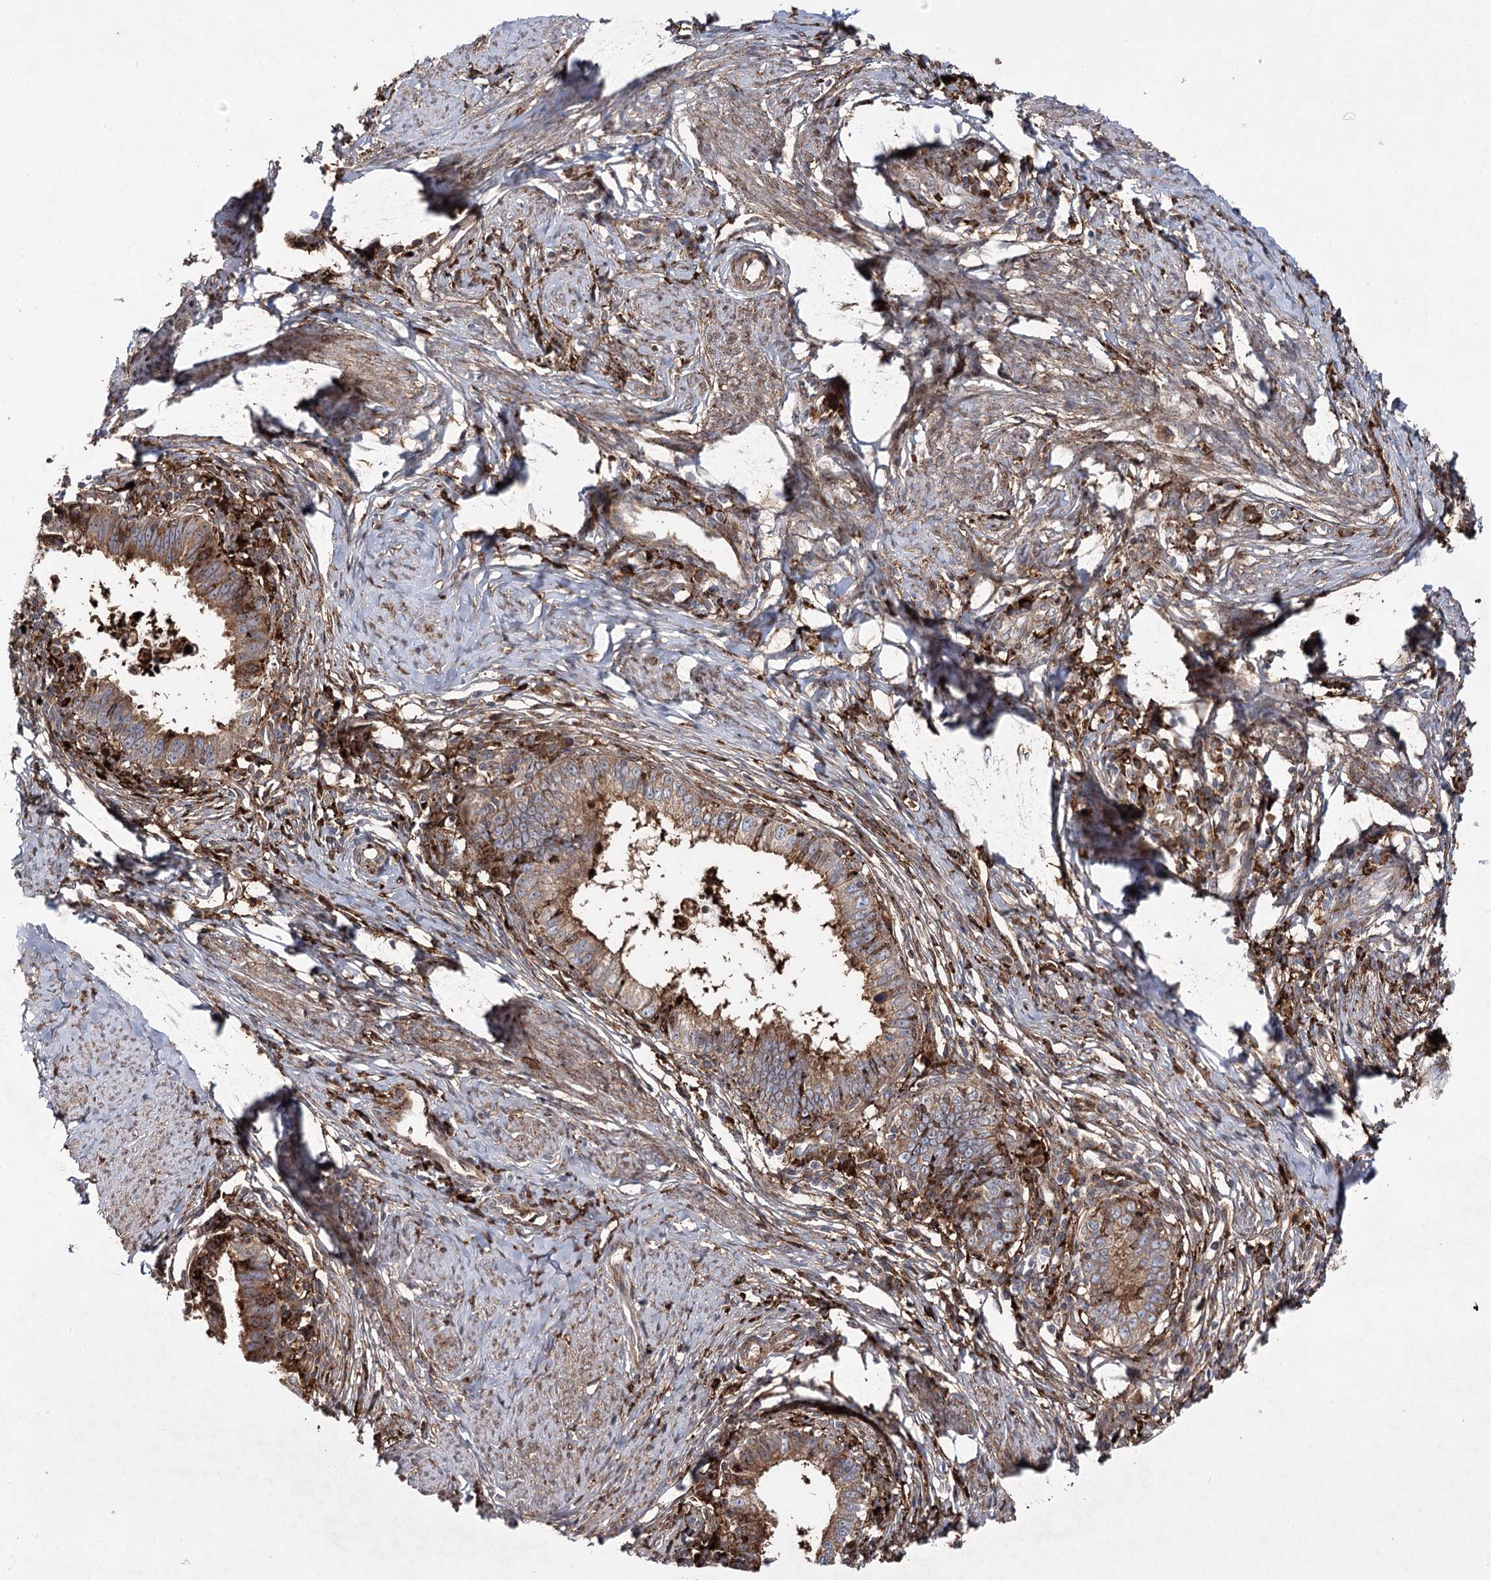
{"staining": {"intensity": "moderate", "quantity": ">75%", "location": "cytoplasmic/membranous"}, "tissue": "cervical cancer", "cell_type": "Tumor cells", "image_type": "cancer", "snomed": [{"axis": "morphology", "description": "Adenocarcinoma, NOS"}, {"axis": "topography", "description": "Cervix"}], "caption": "Immunohistochemistry (DAB) staining of human cervical cancer (adenocarcinoma) demonstrates moderate cytoplasmic/membranous protein staining in approximately >75% of tumor cells. The staining was performed using DAB (3,3'-diaminobenzidine) to visualize the protein expression in brown, while the nuclei were stained in blue with hematoxylin (Magnification: 20x).", "gene": "DCUN1D4", "patient": {"sex": "female", "age": 36}}